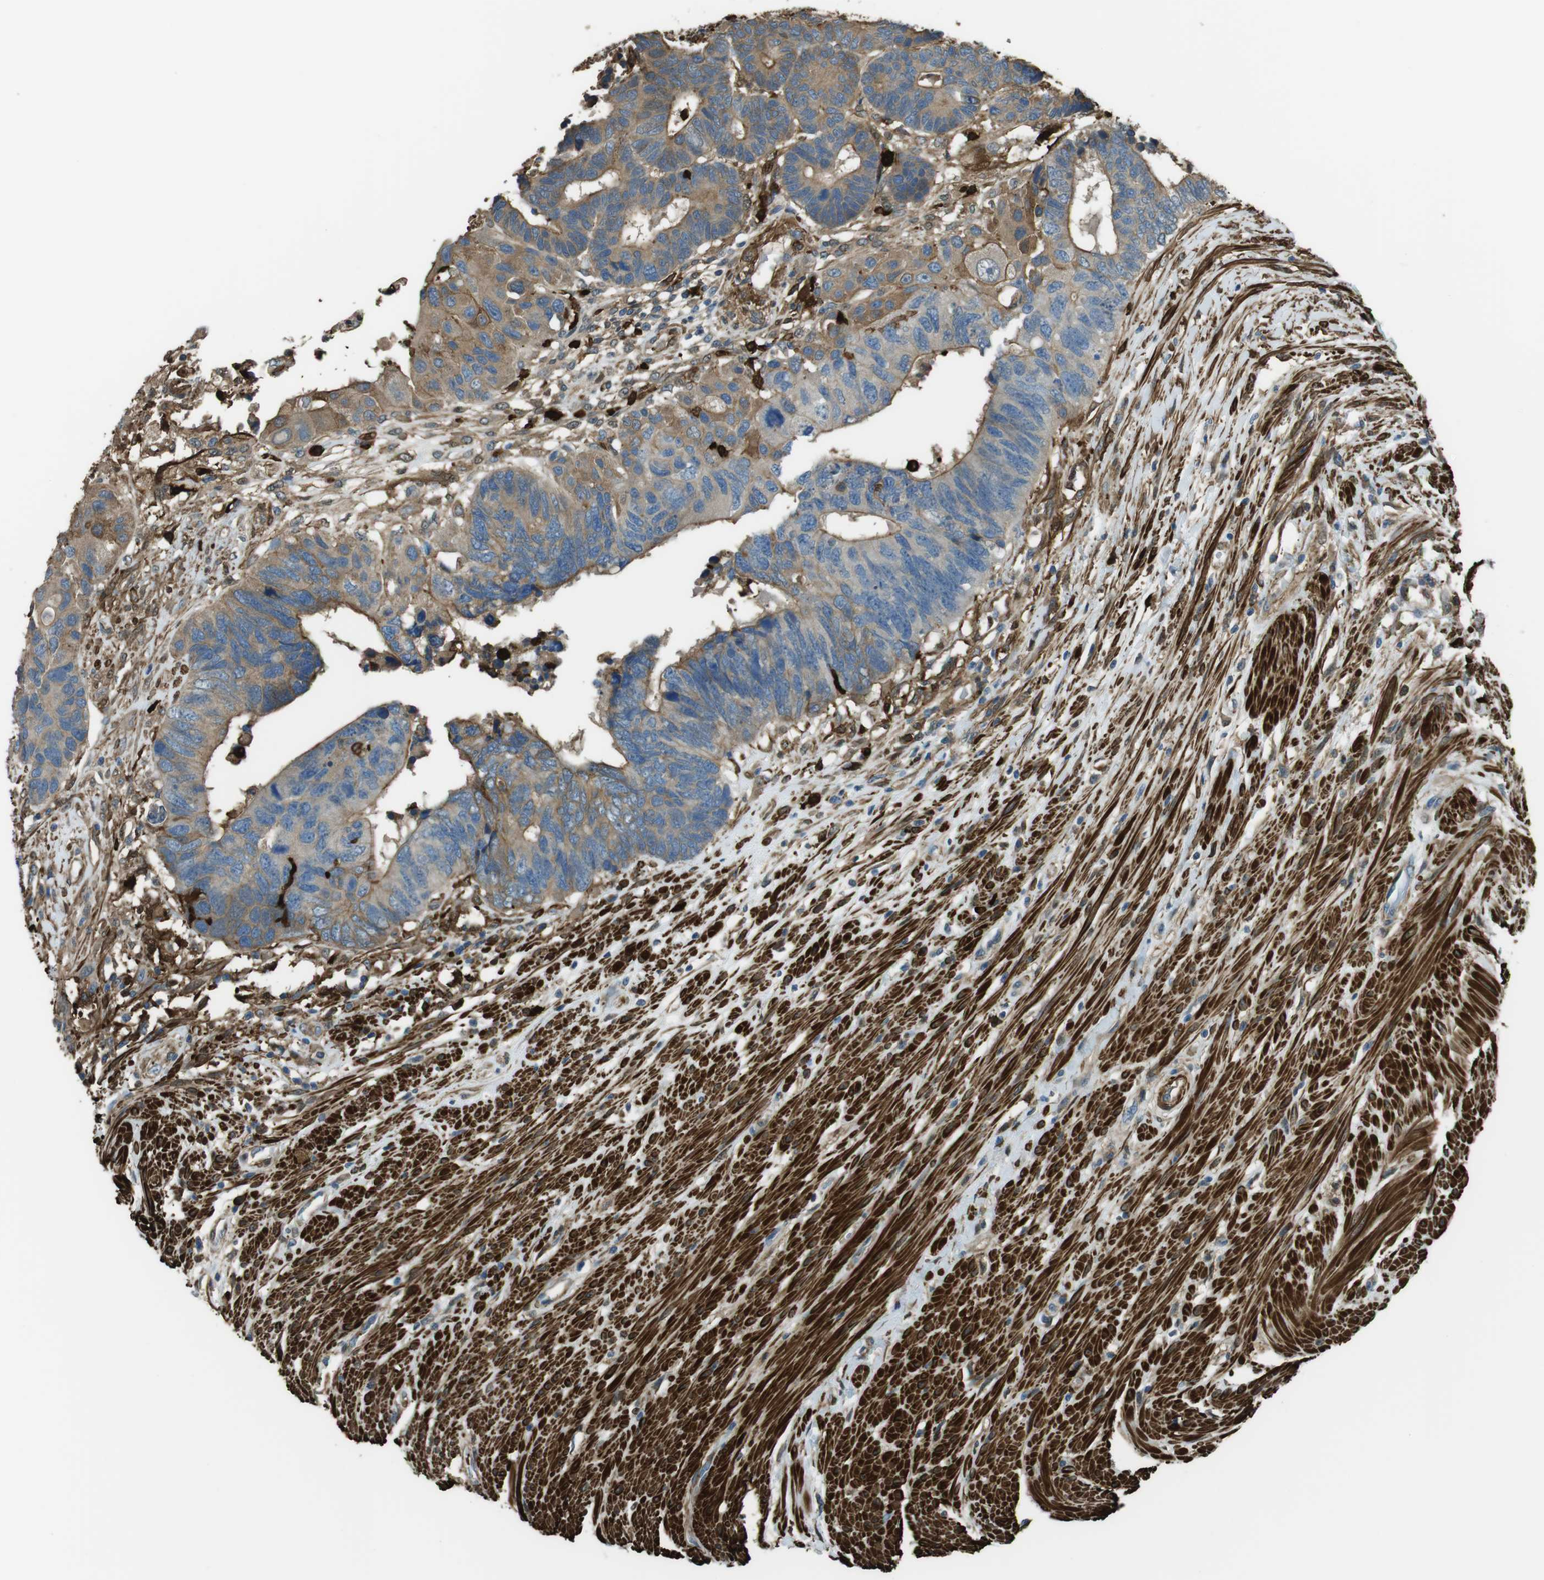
{"staining": {"intensity": "moderate", "quantity": ">75%", "location": "cytoplasmic/membranous"}, "tissue": "colorectal cancer", "cell_type": "Tumor cells", "image_type": "cancer", "snomed": [{"axis": "morphology", "description": "Adenocarcinoma, NOS"}, {"axis": "topography", "description": "Rectum"}], "caption": "IHC image of human colorectal cancer (adenocarcinoma) stained for a protein (brown), which shows medium levels of moderate cytoplasmic/membranous staining in approximately >75% of tumor cells.", "gene": "SFT2D1", "patient": {"sex": "male", "age": 51}}